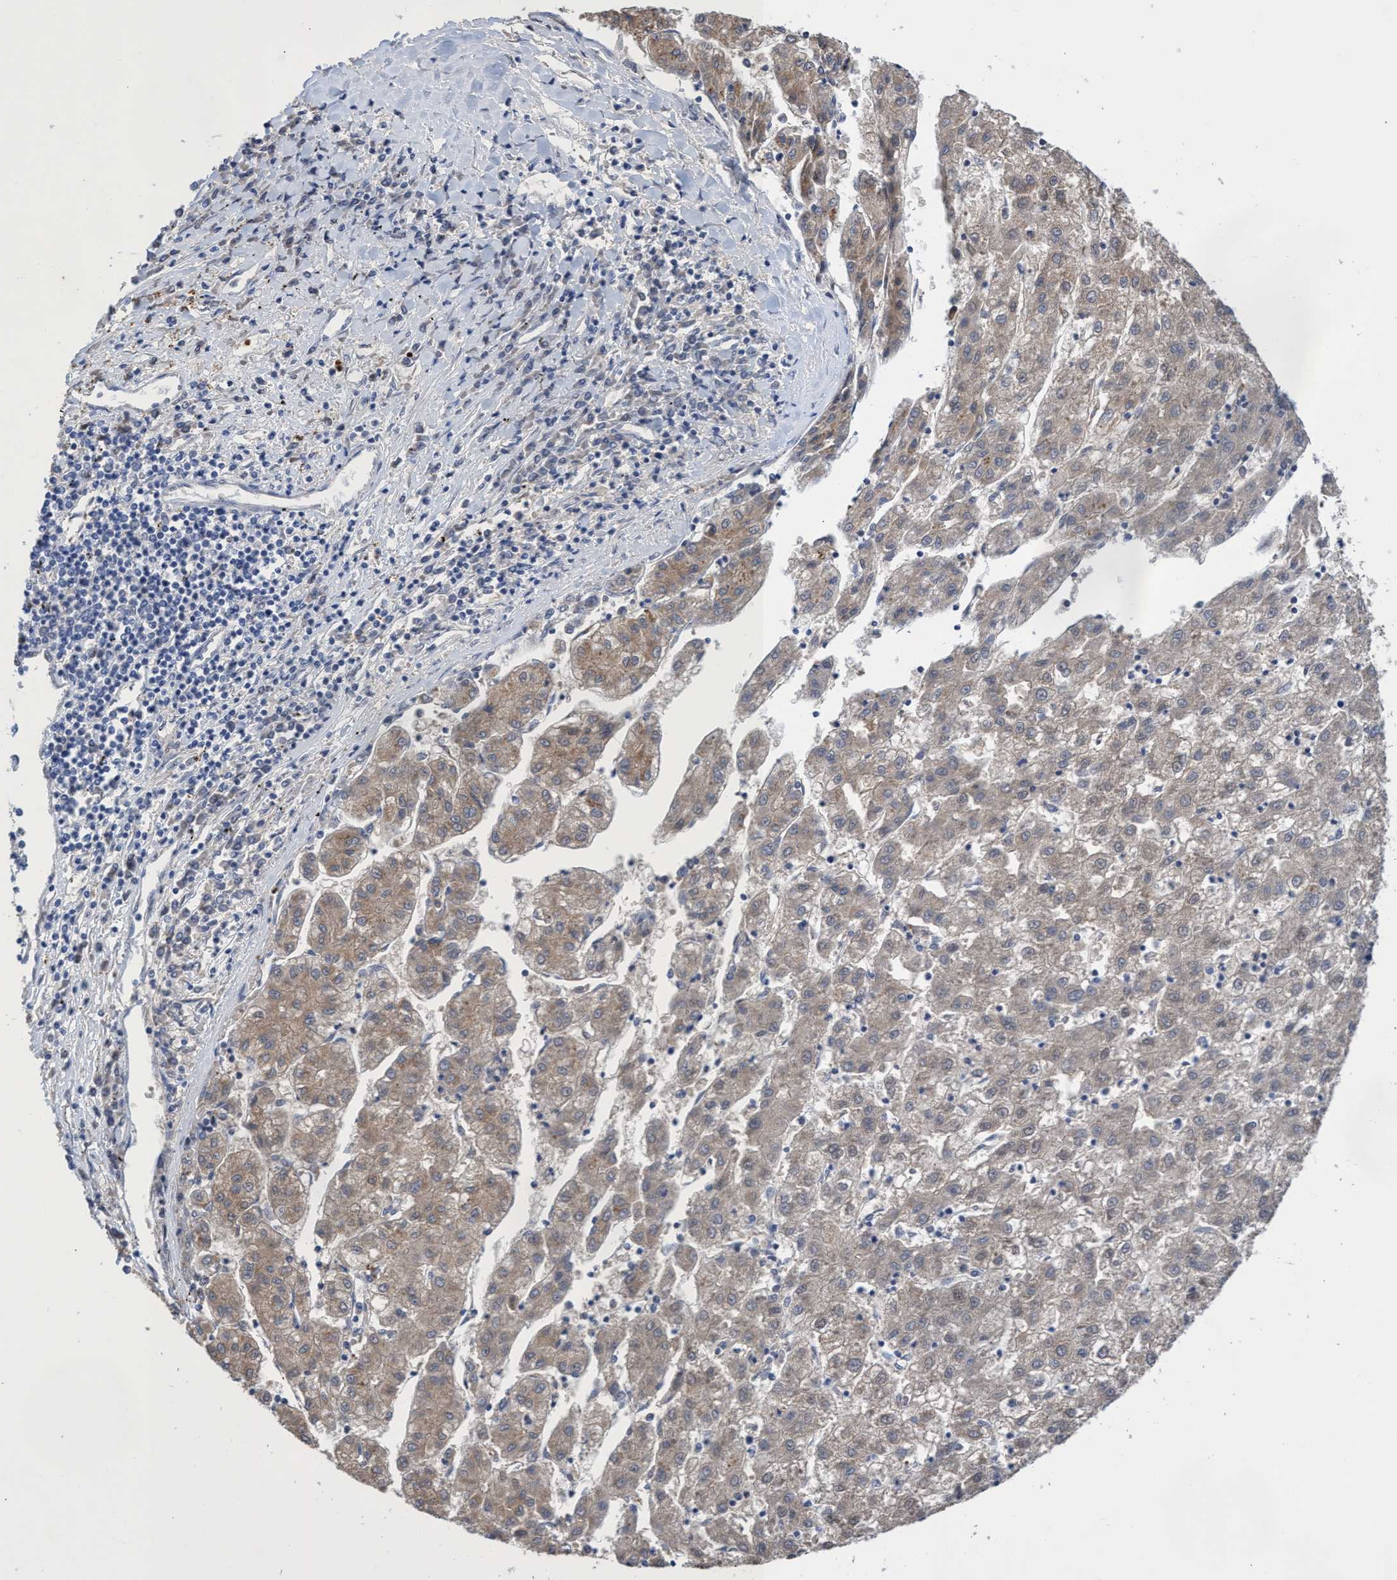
{"staining": {"intensity": "weak", "quantity": ">75%", "location": "cytoplasmic/membranous"}, "tissue": "liver cancer", "cell_type": "Tumor cells", "image_type": "cancer", "snomed": [{"axis": "morphology", "description": "Carcinoma, Hepatocellular, NOS"}, {"axis": "topography", "description": "Liver"}], "caption": "A high-resolution photomicrograph shows immunohistochemistry staining of liver cancer, which displays weak cytoplasmic/membranous positivity in about >75% of tumor cells. (DAB IHC, brown staining for protein, blue staining for nuclei).", "gene": "SVEP1", "patient": {"sex": "male", "age": 72}}